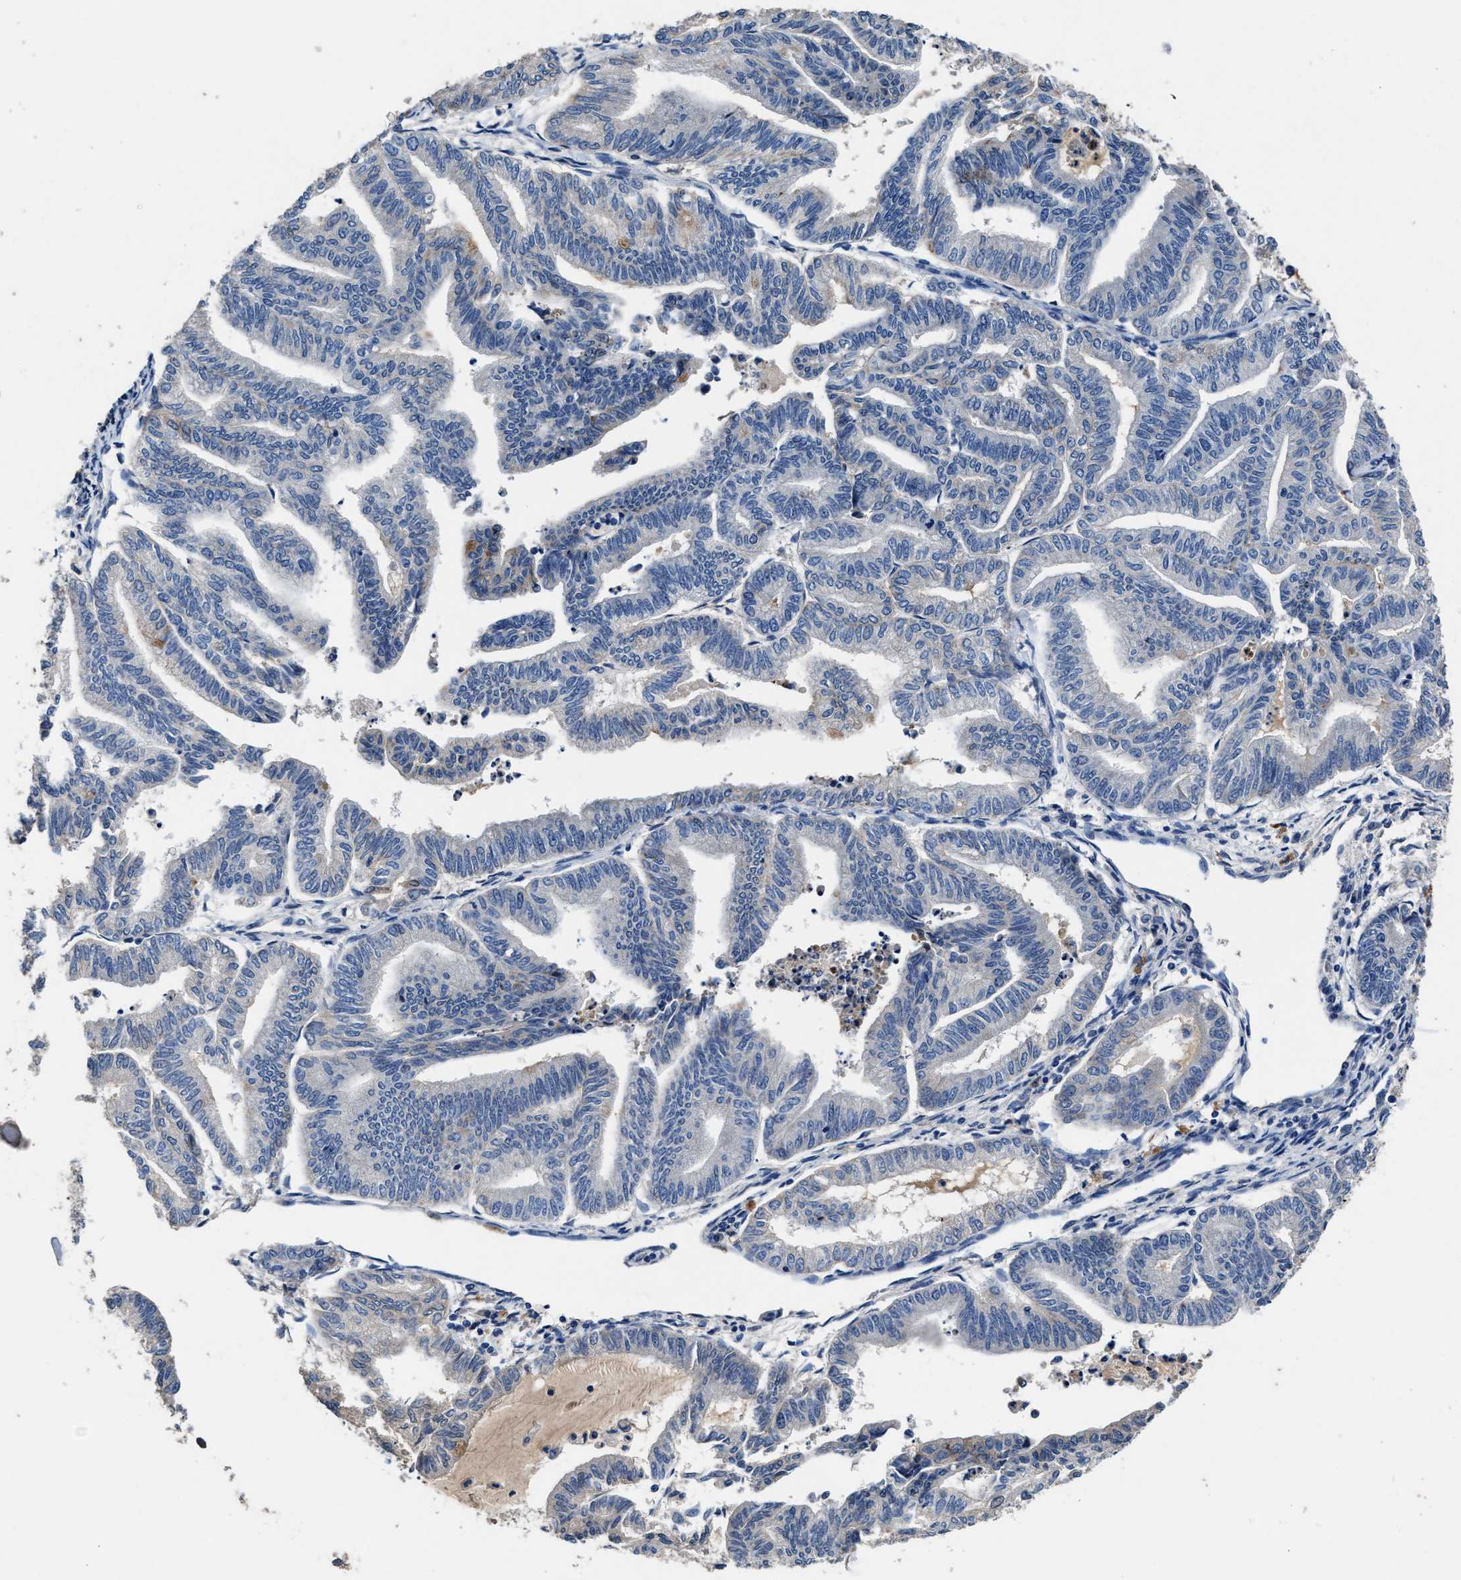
{"staining": {"intensity": "moderate", "quantity": "<25%", "location": "cytoplasmic/membranous"}, "tissue": "endometrial cancer", "cell_type": "Tumor cells", "image_type": "cancer", "snomed": [{"axis": "morphology", "description": "Adenocarcinoma, NOS"}, {"axis": "topography", "description": "Endometrium"}], "caption": "High-magnification brightfield microscopy of adenocarcinoma (endometrial) stained with DAB (3,3'-diaminobenzidine) (brown) and counterstained with hematoxylin (blue). tumor cells exhibit moderate cytoplasmic/membranous positivity is seen in about<25% of cells.", "gene": "UBR4", "patient": {"sex": "female", "age": 79}}